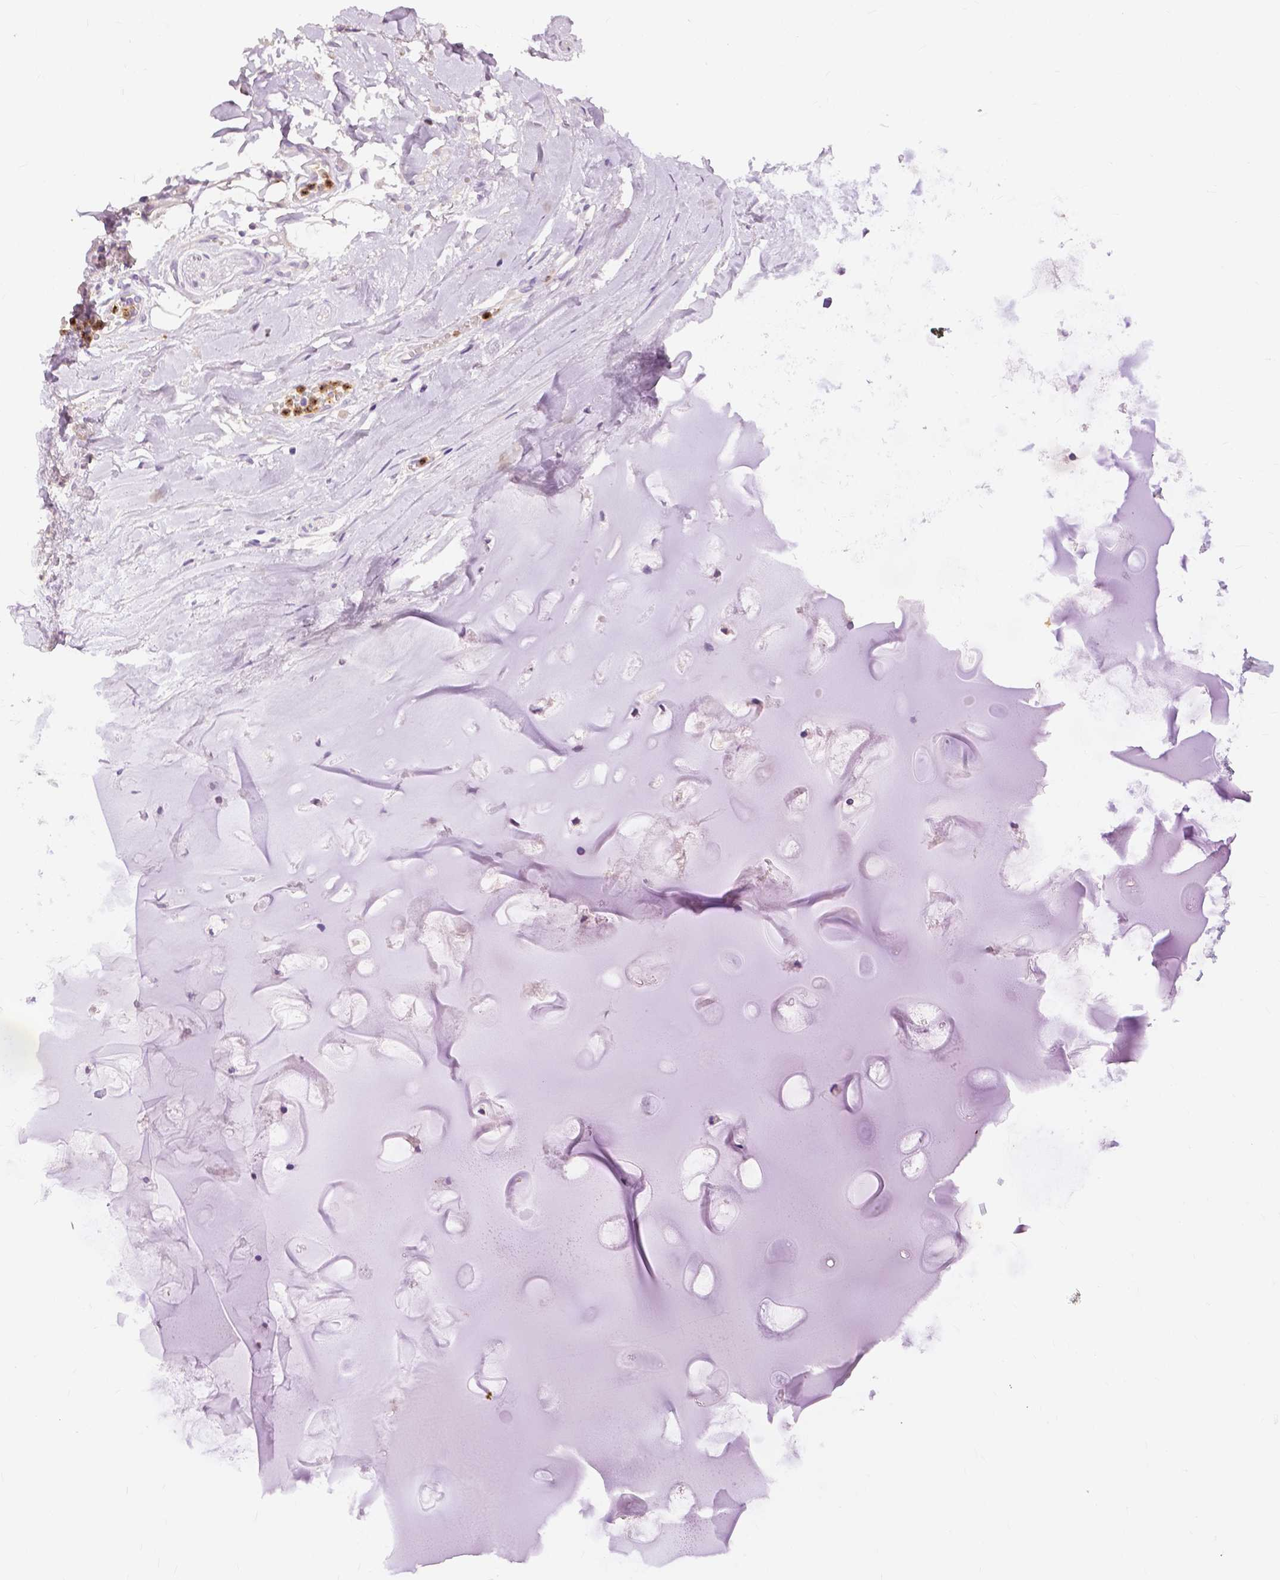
{"staining": {"intensity": "negative", "quantity": "none", "location": "none"}, "tissue": "adipose tissue", "cell_type": "Adipocytes", "image_type": "normal", "snomed": [{"axis": "morphology", "description": "Normal tissue, NOS"}, {"axis": "topography", "description": "Cartilage tissue"}, {"axis": "topography", "description": "Nasopharynx"}, {"axis": "topography", "description": "Thyroid gland"}], "caption": "Immunohistochemistry (IHC) micrograph of benign adipose tissue stained for a protein (brown), which displays no staining in adipocytes.", "gene": "CXCR2", "patient": {"sex": "male", "age": 63}}